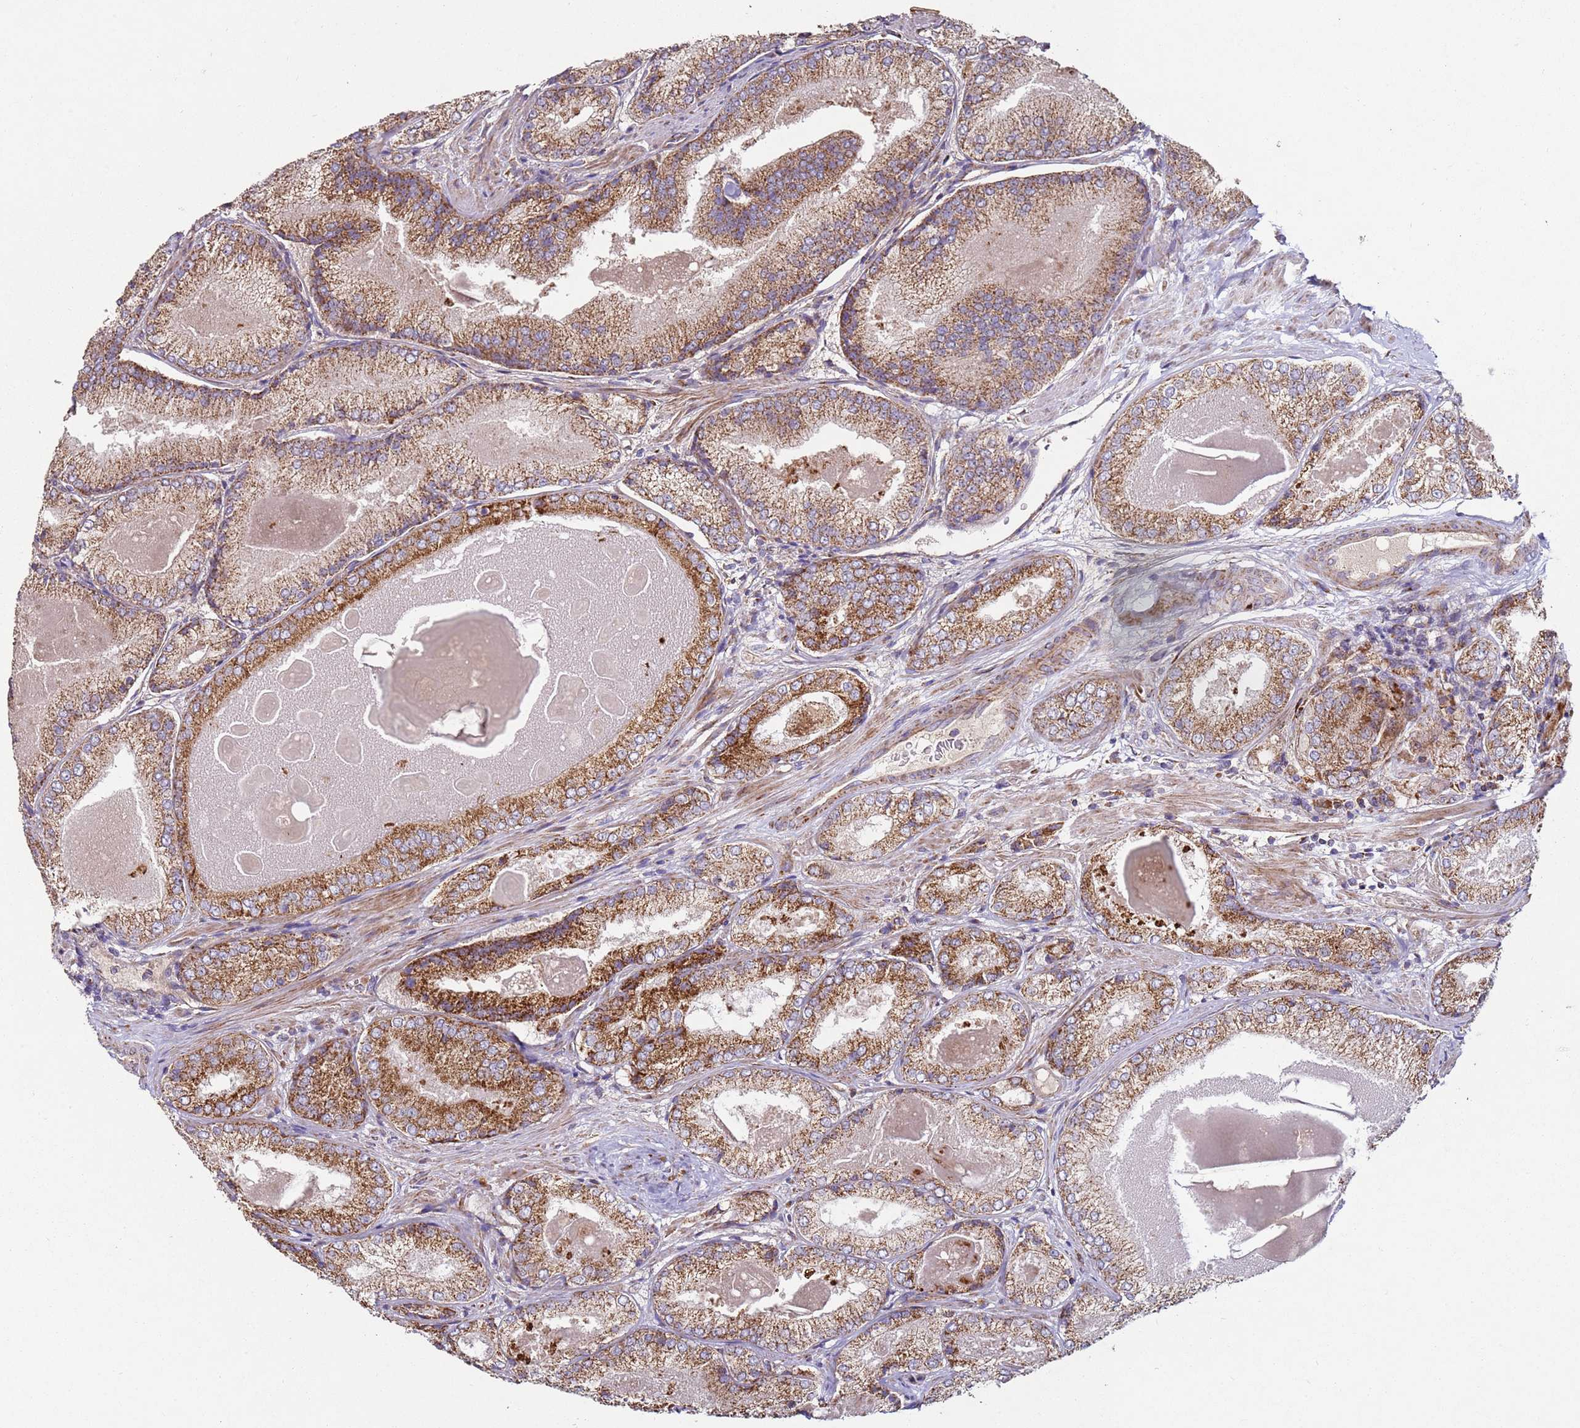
{"staining": {"intensity": "moderate", "quantity": ">75%", "location": "cytoplasmic/membranous"}, "tissue": "prostate cancer", "cell_type": "Tumor cells", "image_type": "cancer", "snomed": [{"axis": "morphology", "description": "Adenocarcinoma, Low grade"}, {"axis": "topography", "description": "Prostate"}], "caption": "Brown immunohistochemical staining in human low-grade adenocarcinoma (prostate) demonstrates moderate cytoplasmic/membranous staining in approximately >75% of tumor cells.", "gene": "FBXO33", "patient": {"sex": "male", "age": 68}}